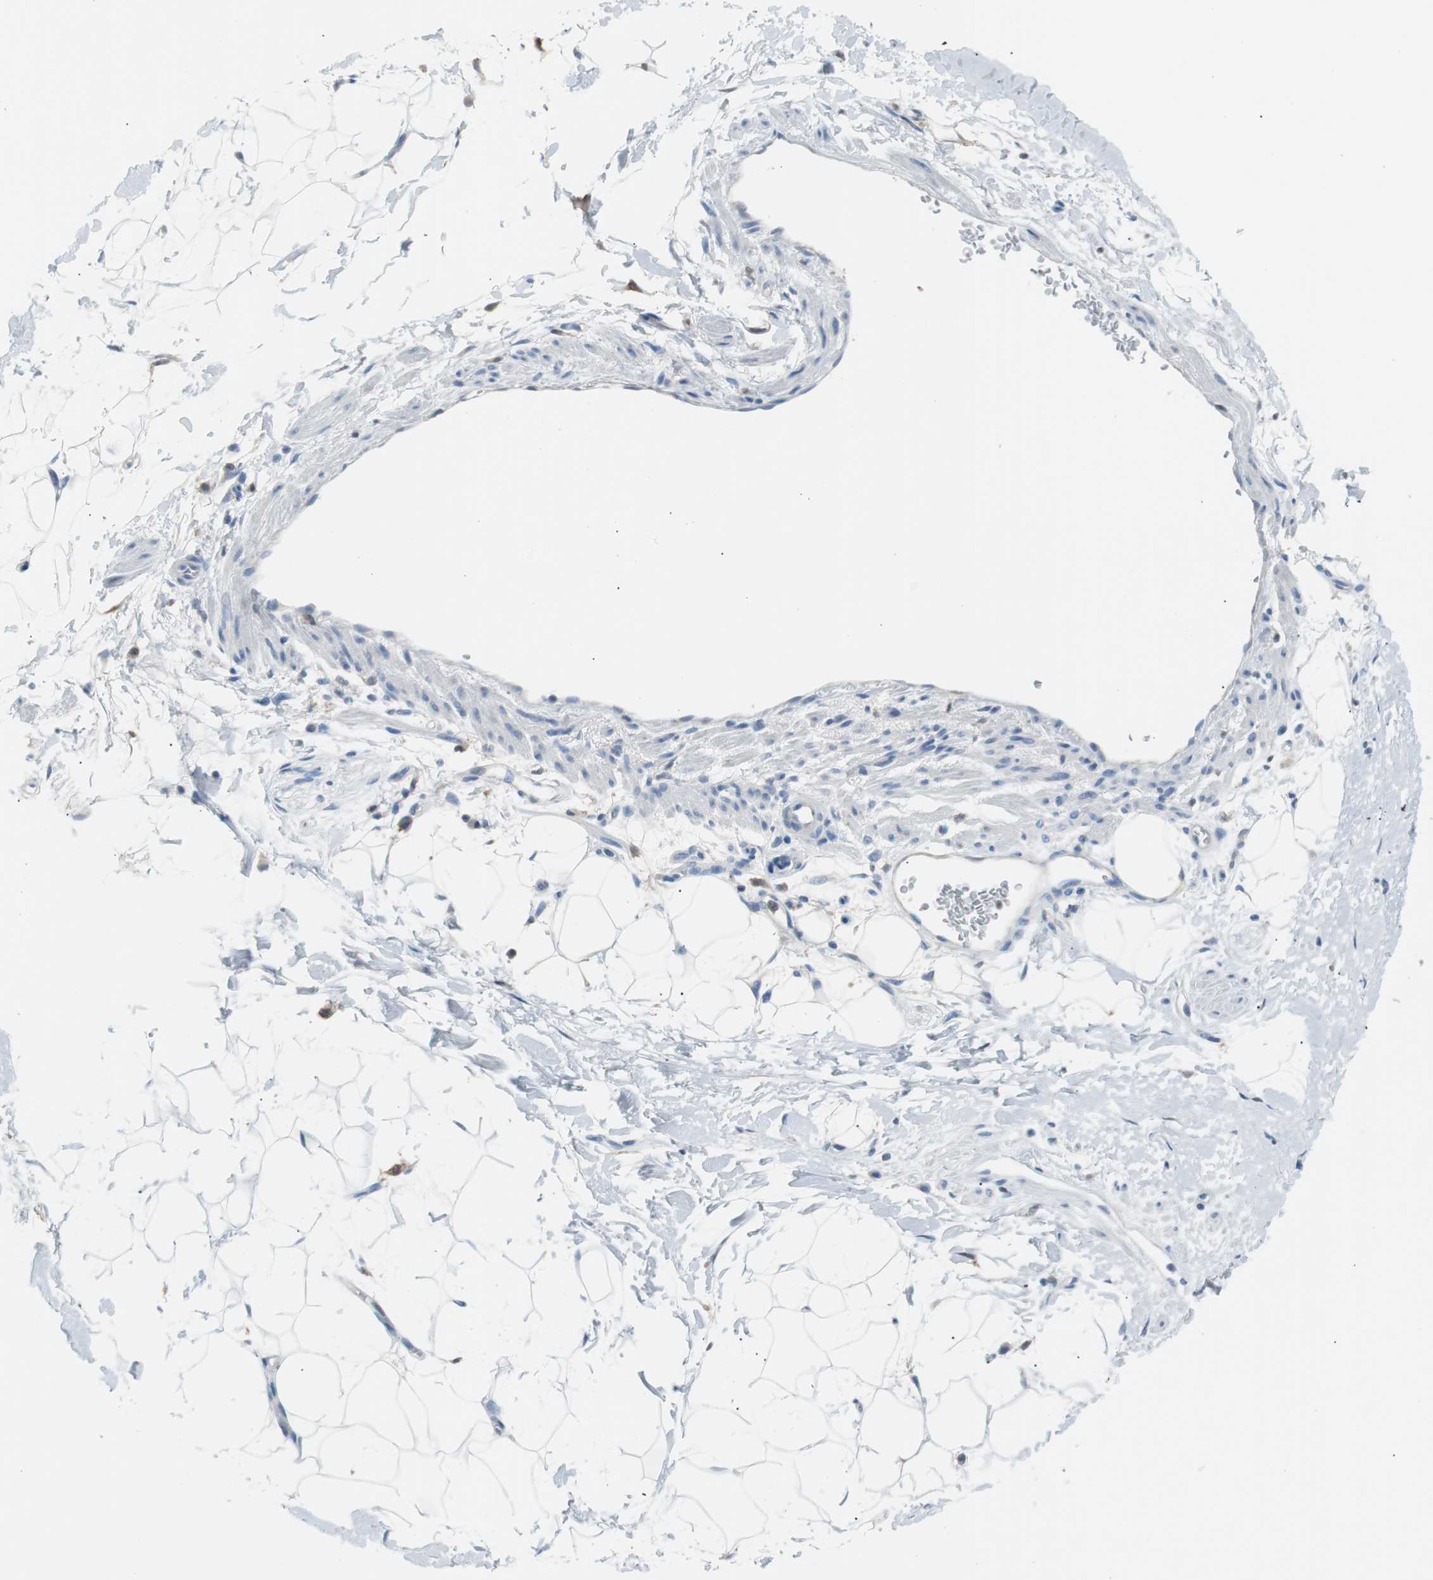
{"staining": {"intensity": "negative", "quantity": "none", "location": "none"}, "tissue": "adipose tissue", "cell_type": "Adipocytes", "image_type": "normal", "snomed": [{"axis": "morphology", "description": "Normal tissue, NOS"}, {"axis": "topography", "description": "Soft tissue"}], "caption": "Immunohistochemical staining of unremarkable adipose tissue exhibits no significant staining in adipocytes.", "gene": "IL18", "patient": {"sex": "male", "age": 72}}